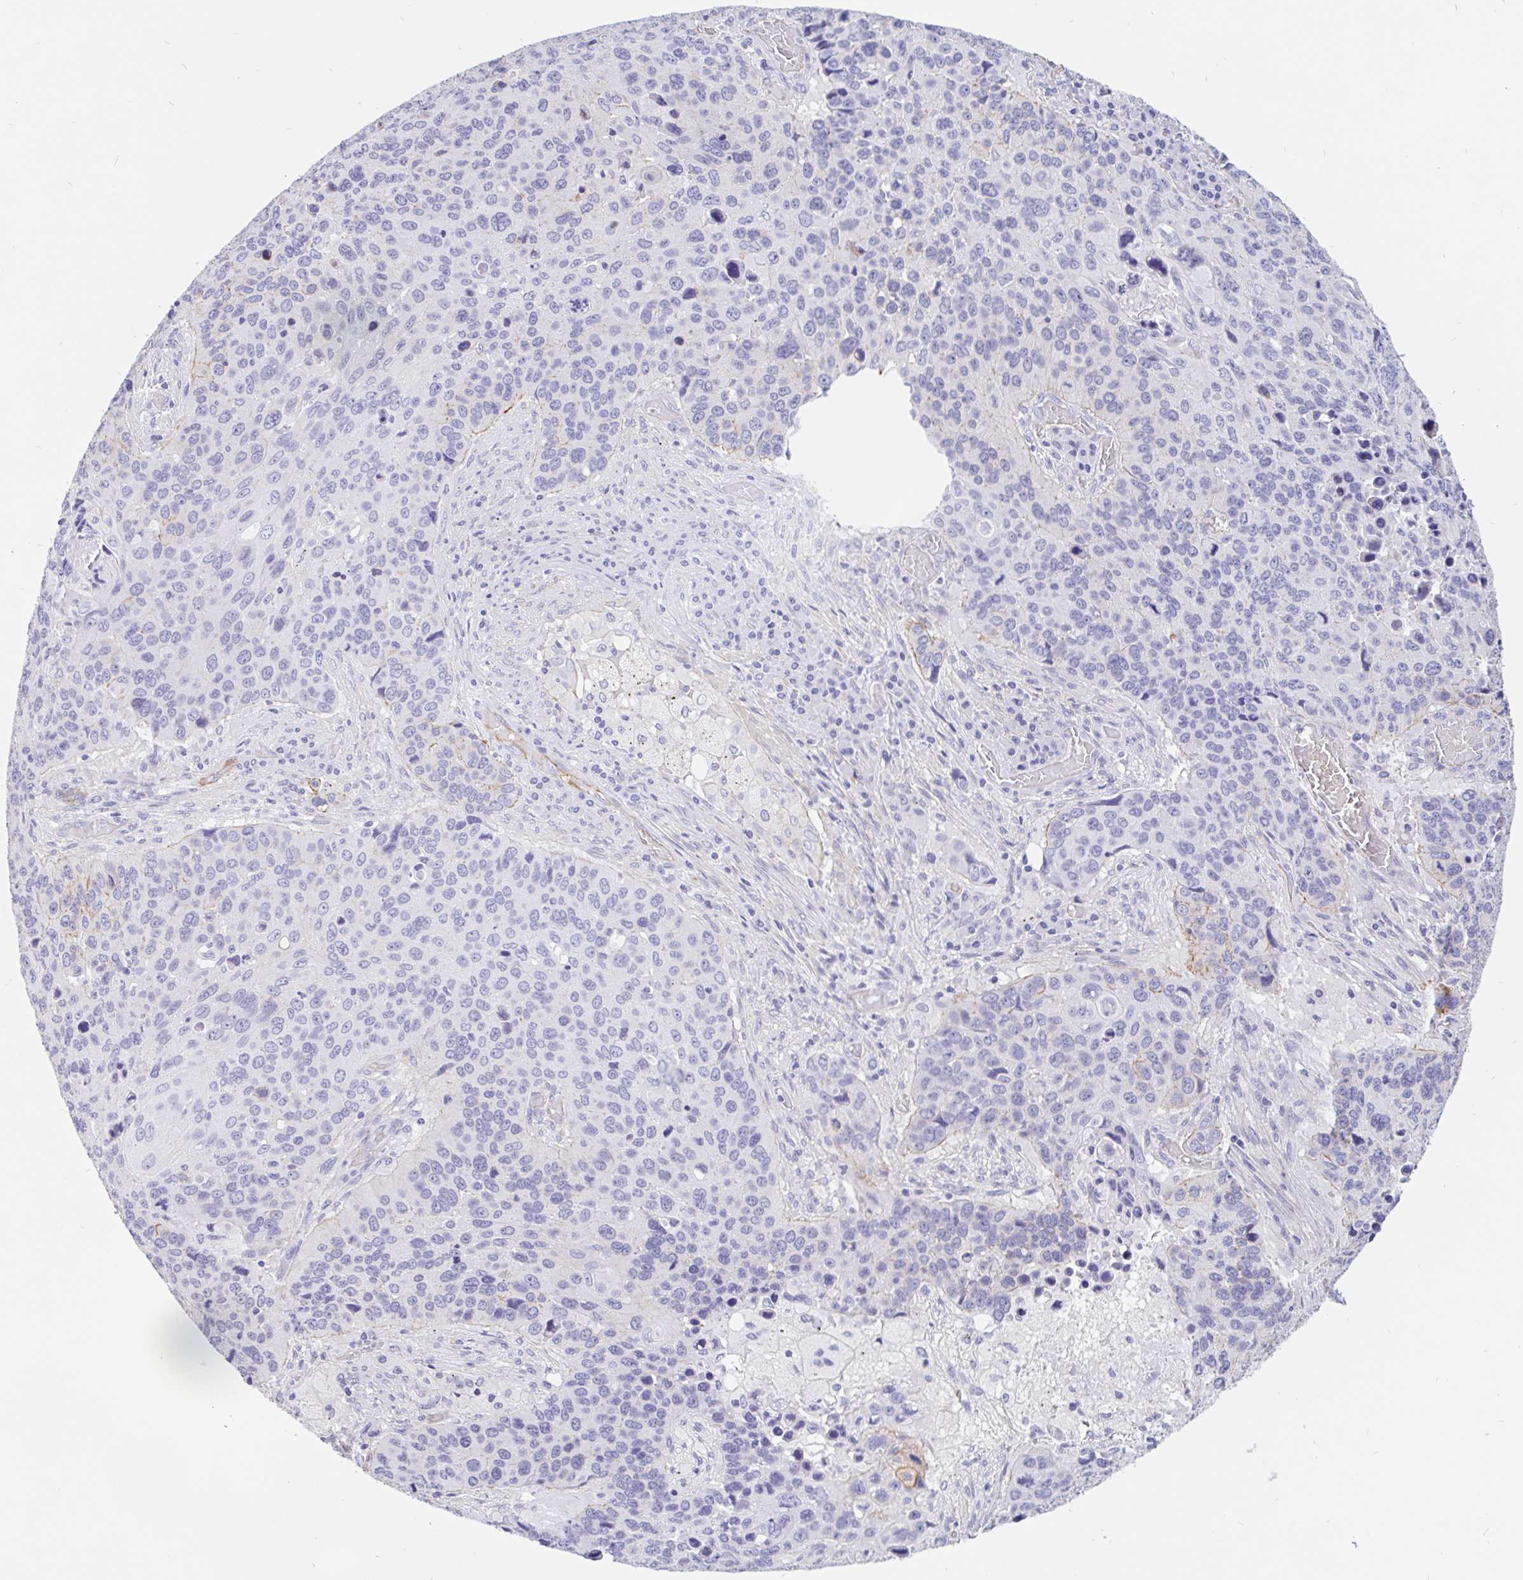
{"staining": {"intensity": "negative", "quantity": "none", "location": "none"}, "tissue": "lung cancer", "cell_type": "Tumor cells", "image_type": "cancer", "snomed": [{"axis": "morphology", "description": "Squamous cell carcinoma, NOS"}, {"axis": "topography", "description": "Lung"}], "caption": "Micrograph shows no significant protein positivity in tumor cells of lung squamous cell carcinoma.", "gene": "LIMCH1", "patient": {"sex": "male", "age": 68}}